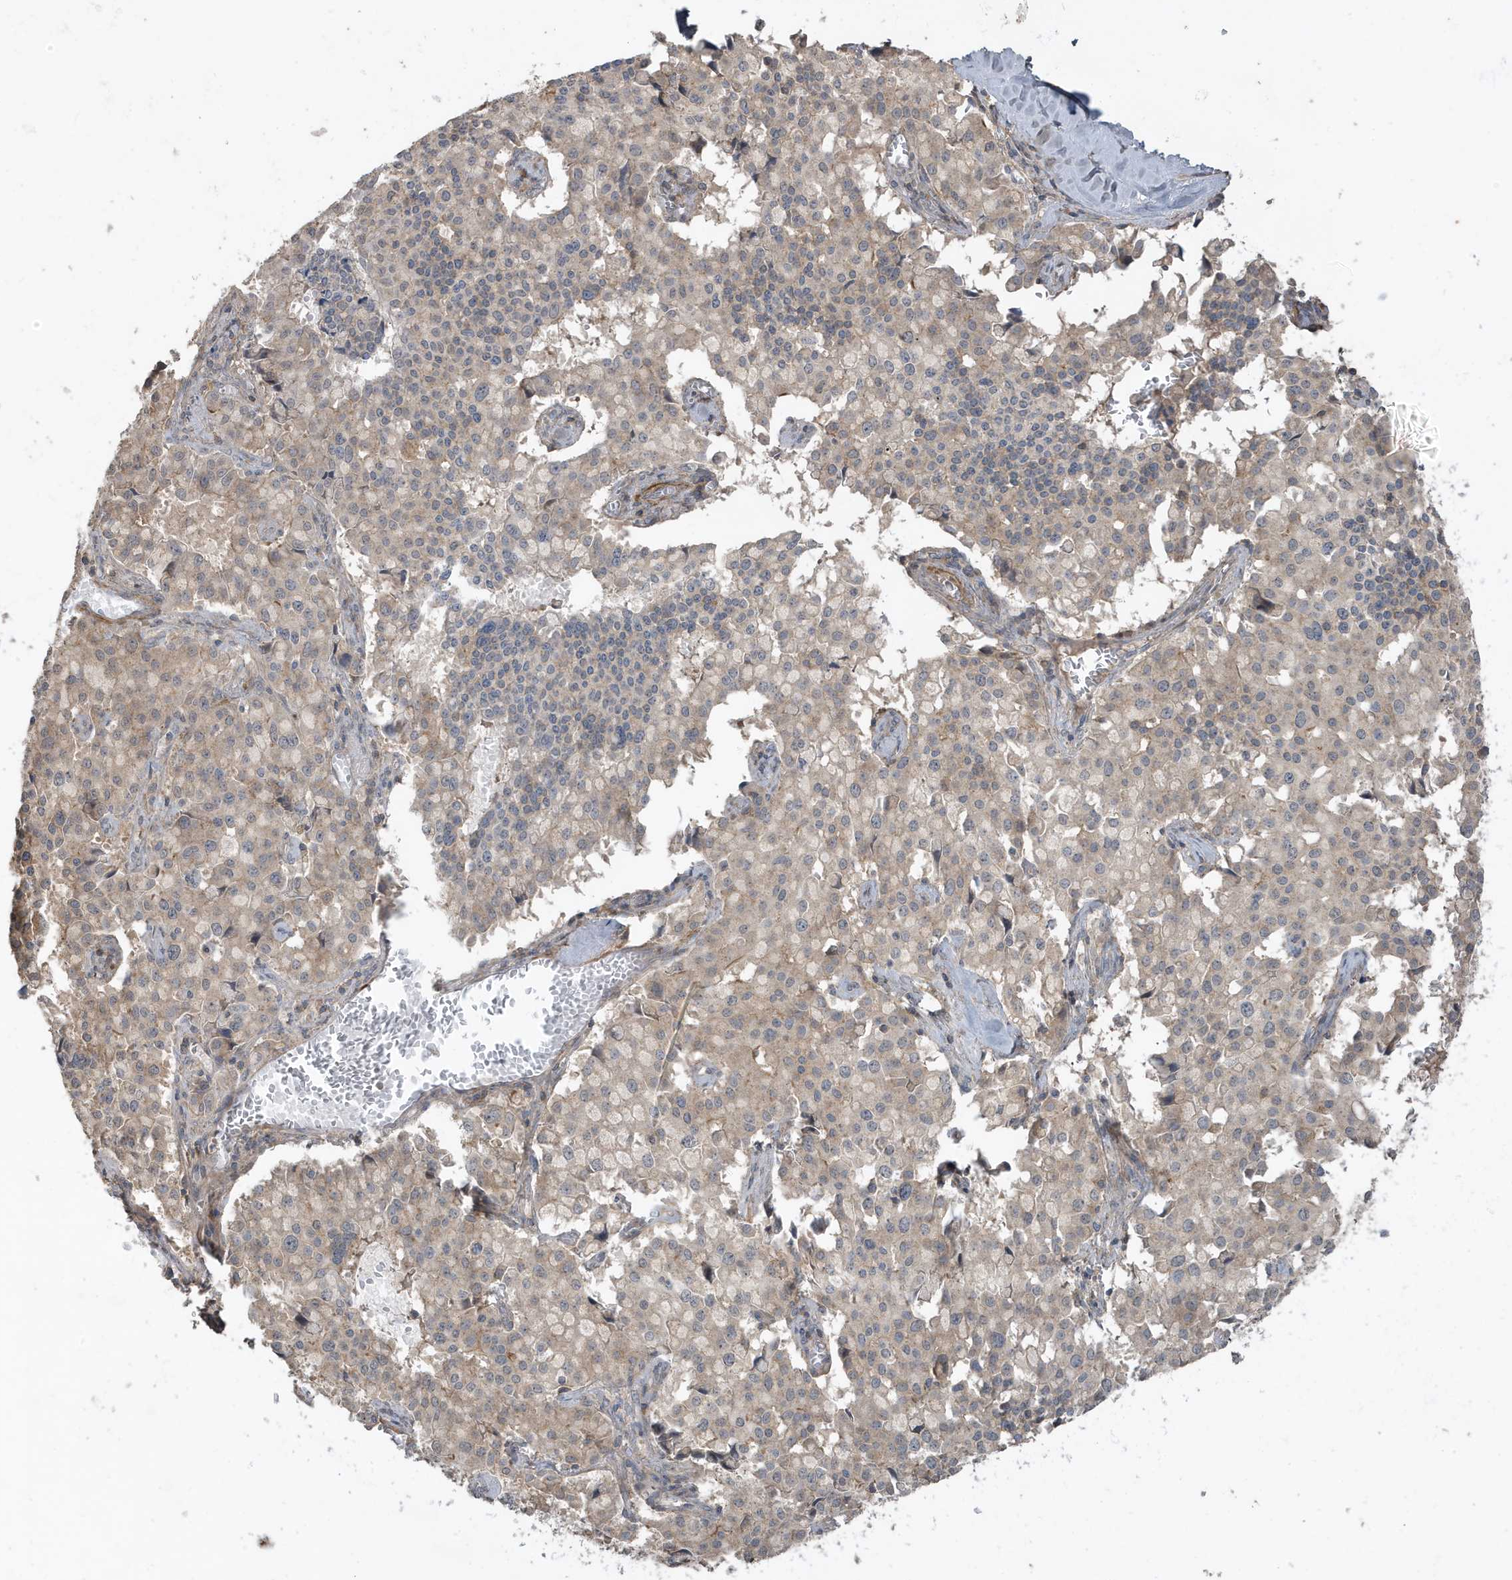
{"staining": {"intensity": "weak", "quantity": "25%-75%", "location": "cytoplasmic/membranous"}, "tissue": "pancreatic cancer", "cell_type": "Tumor cells", "image_type": "cancer", "snomed": [{"axis": "morphology", "description": "Adenocarcinoma, NOS"}, {"axis": "topography", "description": "Pancreas"}], "caption": "This is an image of immunohistochemistry staining of adenocarcinoma (pancreatic), which shows weak expression in the cytoplasmic/membranous of tumor cells.", "gene": "PRRT3", "patient": {"sex": "male", "age": 65}}